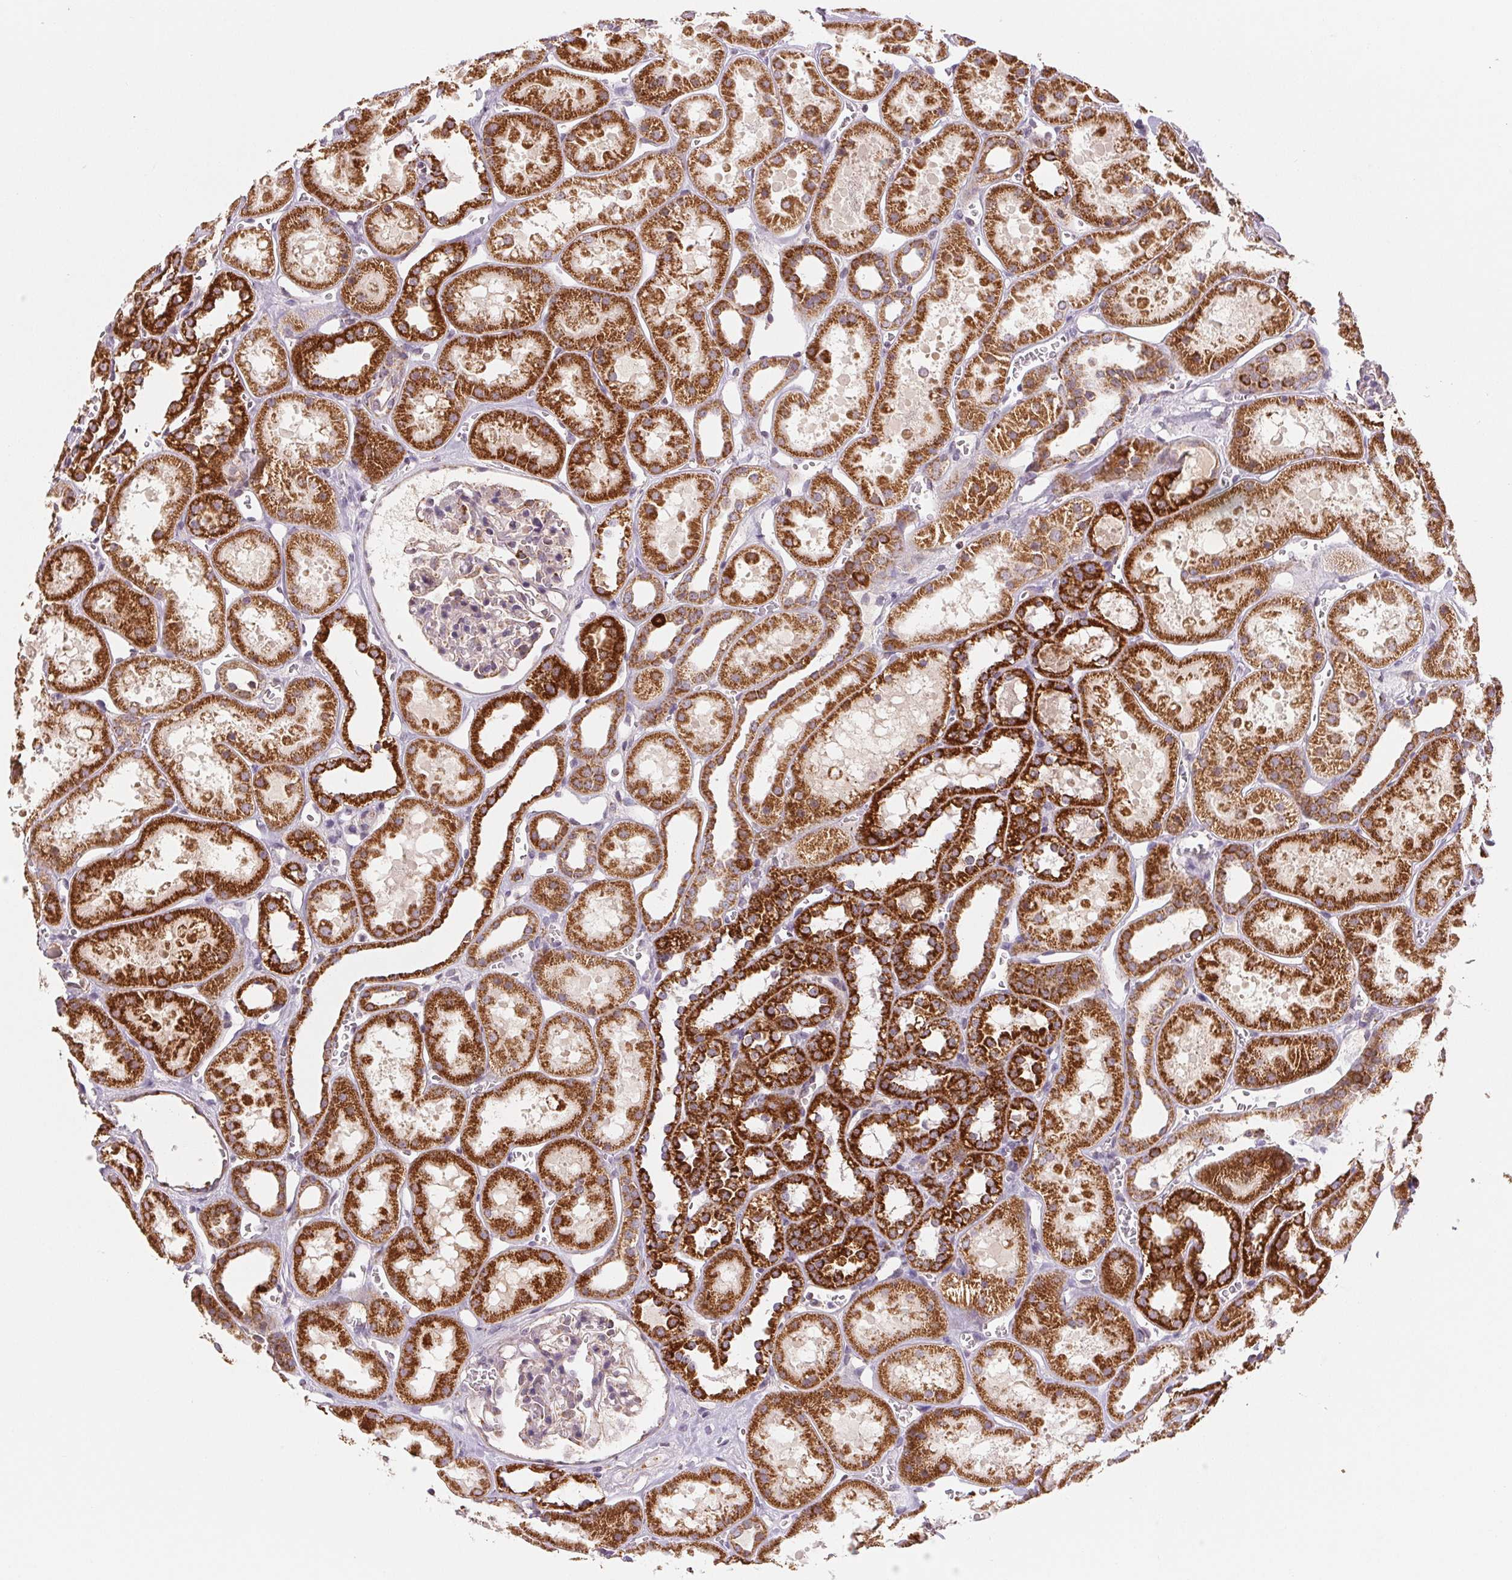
{"staining": {"intensity": "negative", "quantity": "none", "location": "none"}, "tissue": "kidney", "cell_type": "Cells in glomeruli", "image_type": "normal", "snomed": [{"axis": "morphology", "description": "Normal tissue, NOS"}, {"axis": "topography", "description": "Kidney"}], "caption": "Human kidney stained for a protein using IHC displays no positivity in cells in glomeruli.", "gene": "HINT2", "patient": {"sex": "female", "age": 41}}